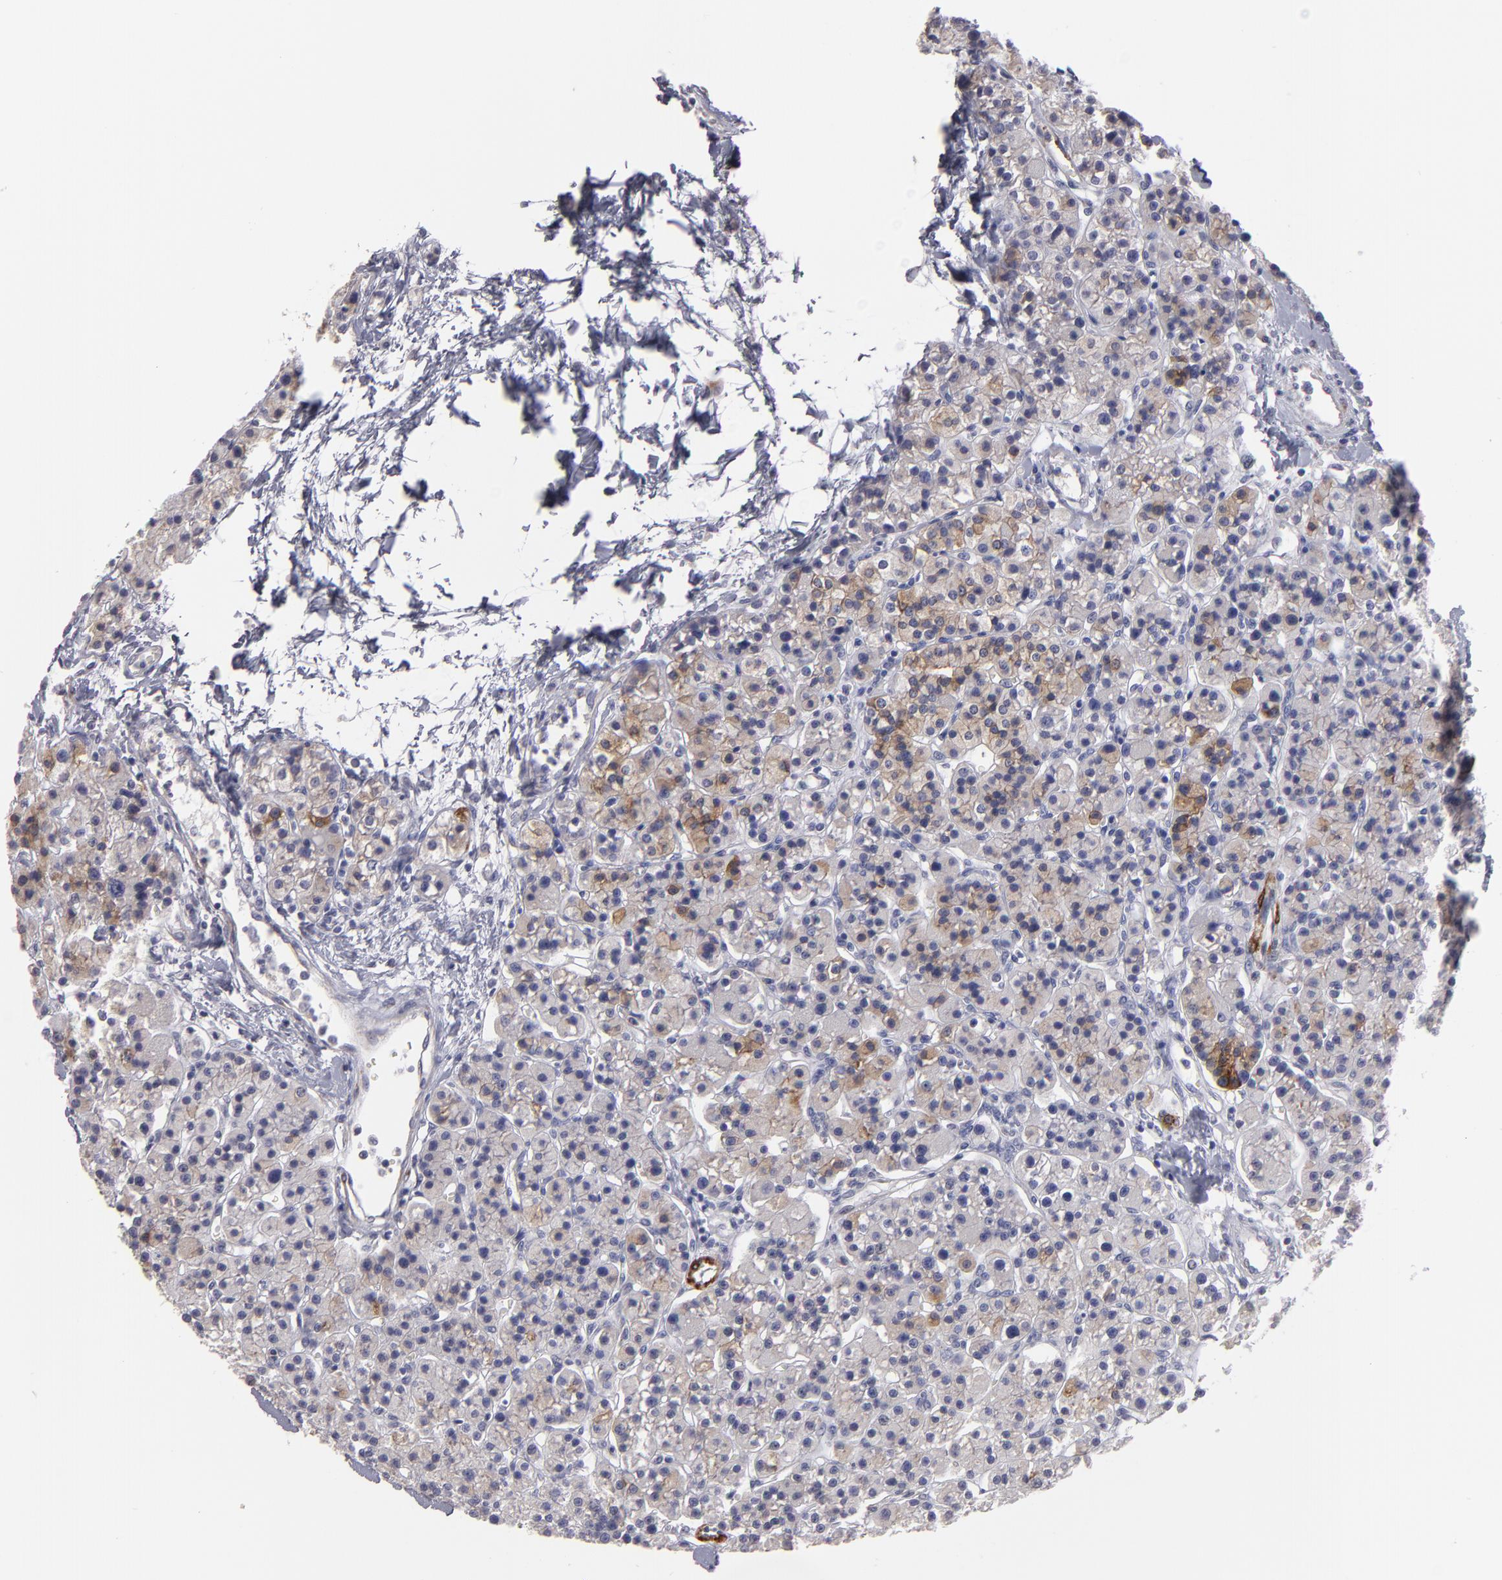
{"staining": {"intensity": "moderate", "quantity": ">75%", "location": "cytoplasmic/membranous"}, "tissue": "parathyroid gland", "cell_type": "Glandular cells", "image_type": "normal", "snomed": [{"axis": "morphology", "description": "Normal tissue, NOS"}, {"axis": "topography", "description": "Parathyroid gland"}], "caption": "Immunohistochemistry (IHC) of normal human parathyroid gland exhibits medium levels of moderate cytoplasmic/membranous positivity in approximately >75% of glandular cells.", "gene": "SLMAP", "patient": {"sex": "female", "age": 58}}